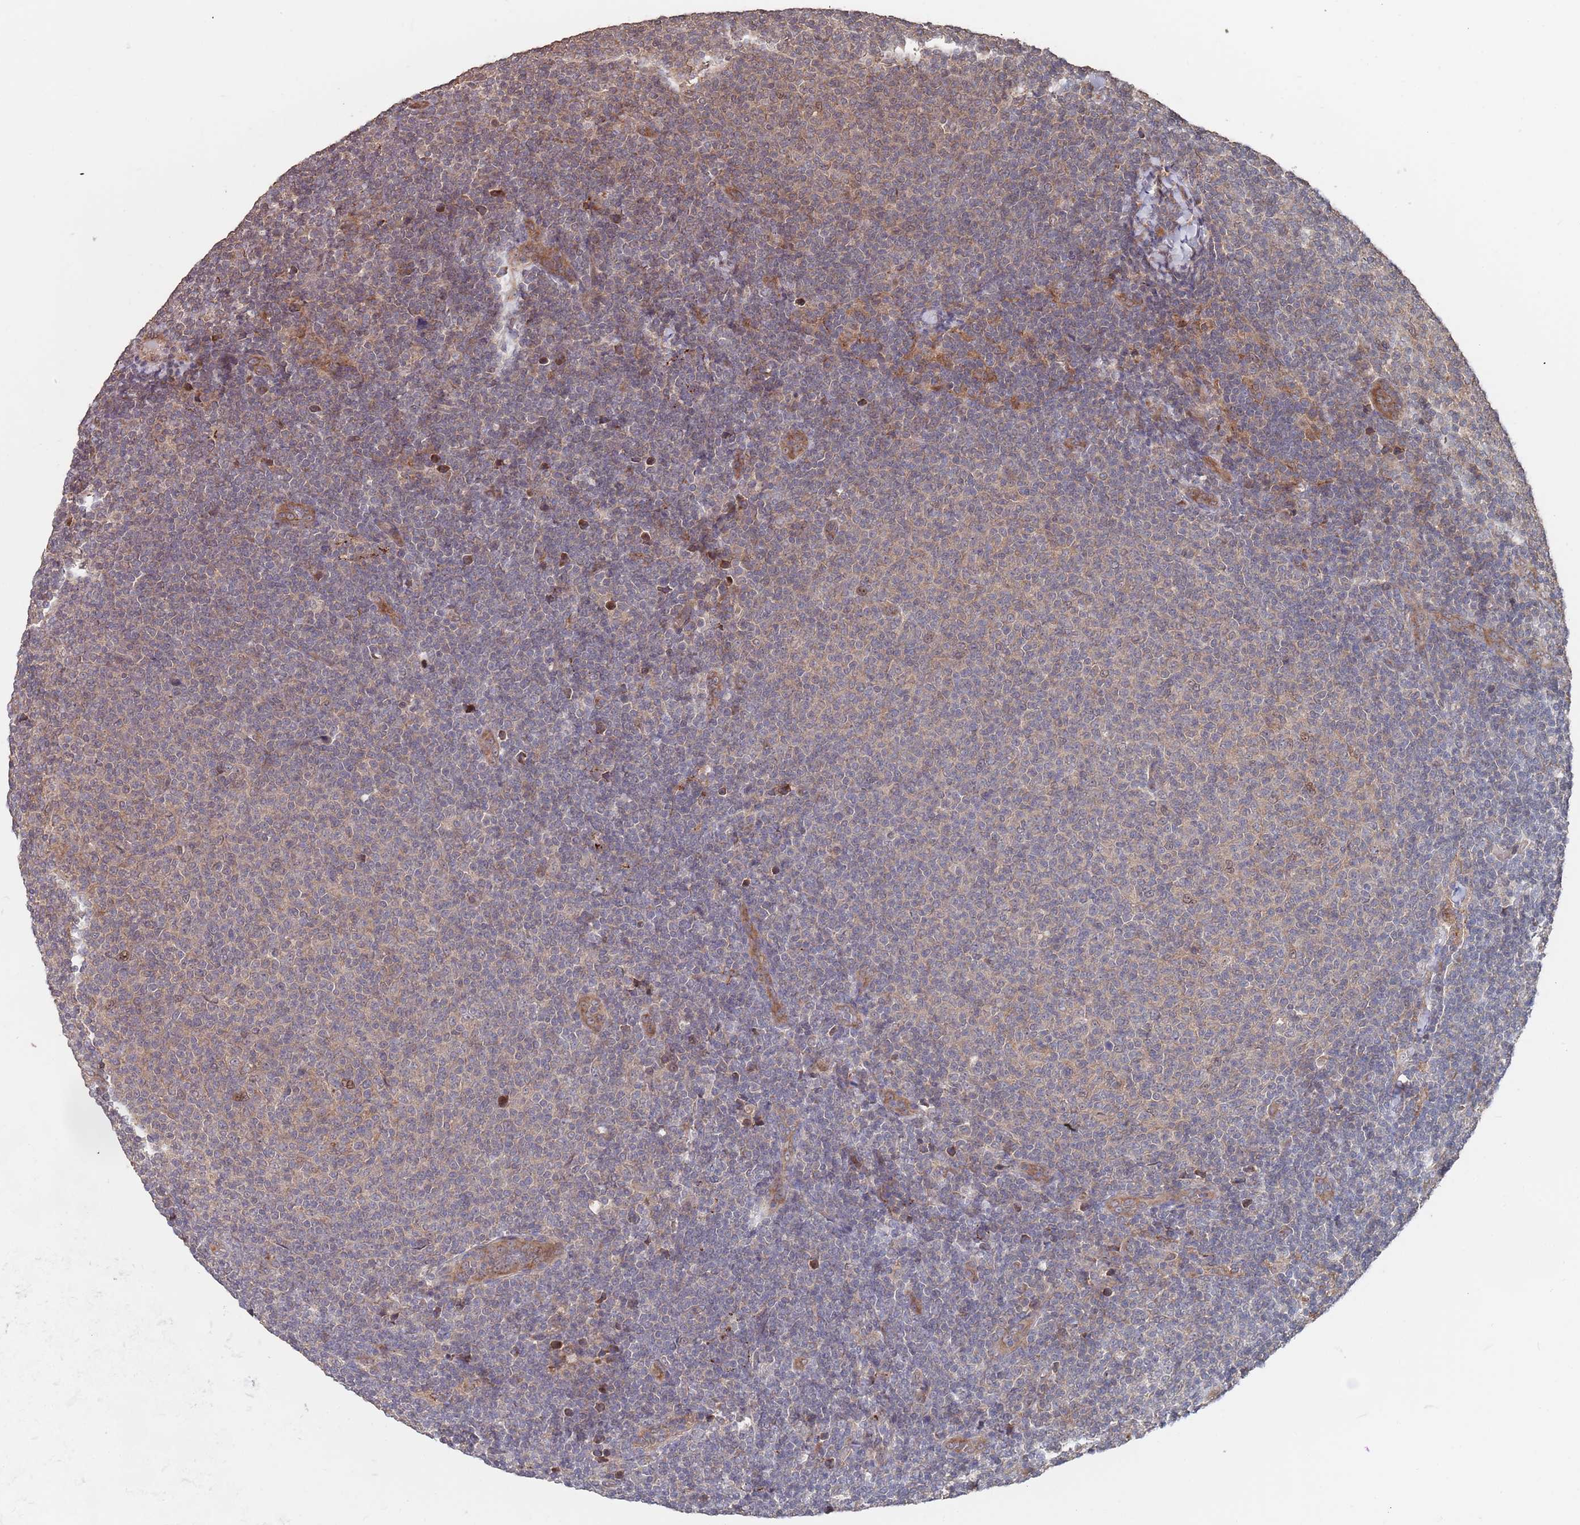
{"staining": {"intensity": "weak", "quantity": "25%-75%", "location": "cytoplasmic/membranous"}, "tissue": "lymphoma", "cell_type": "Tumor cells", "image_type": "cancer", "snomed": [{"axis": "morphology", "description": "Malignant lymphoma, non-Hodgkin's type, Low grade"}, {"axis": "topography", "description": "Lymph node"}], "caption": "A brown stain labels weak cytoplasmic/membranous staining of a protein in lymphoma tumor cells.", "gene": "UNC45A", "patient": {"sex": "male", "age": 66}}